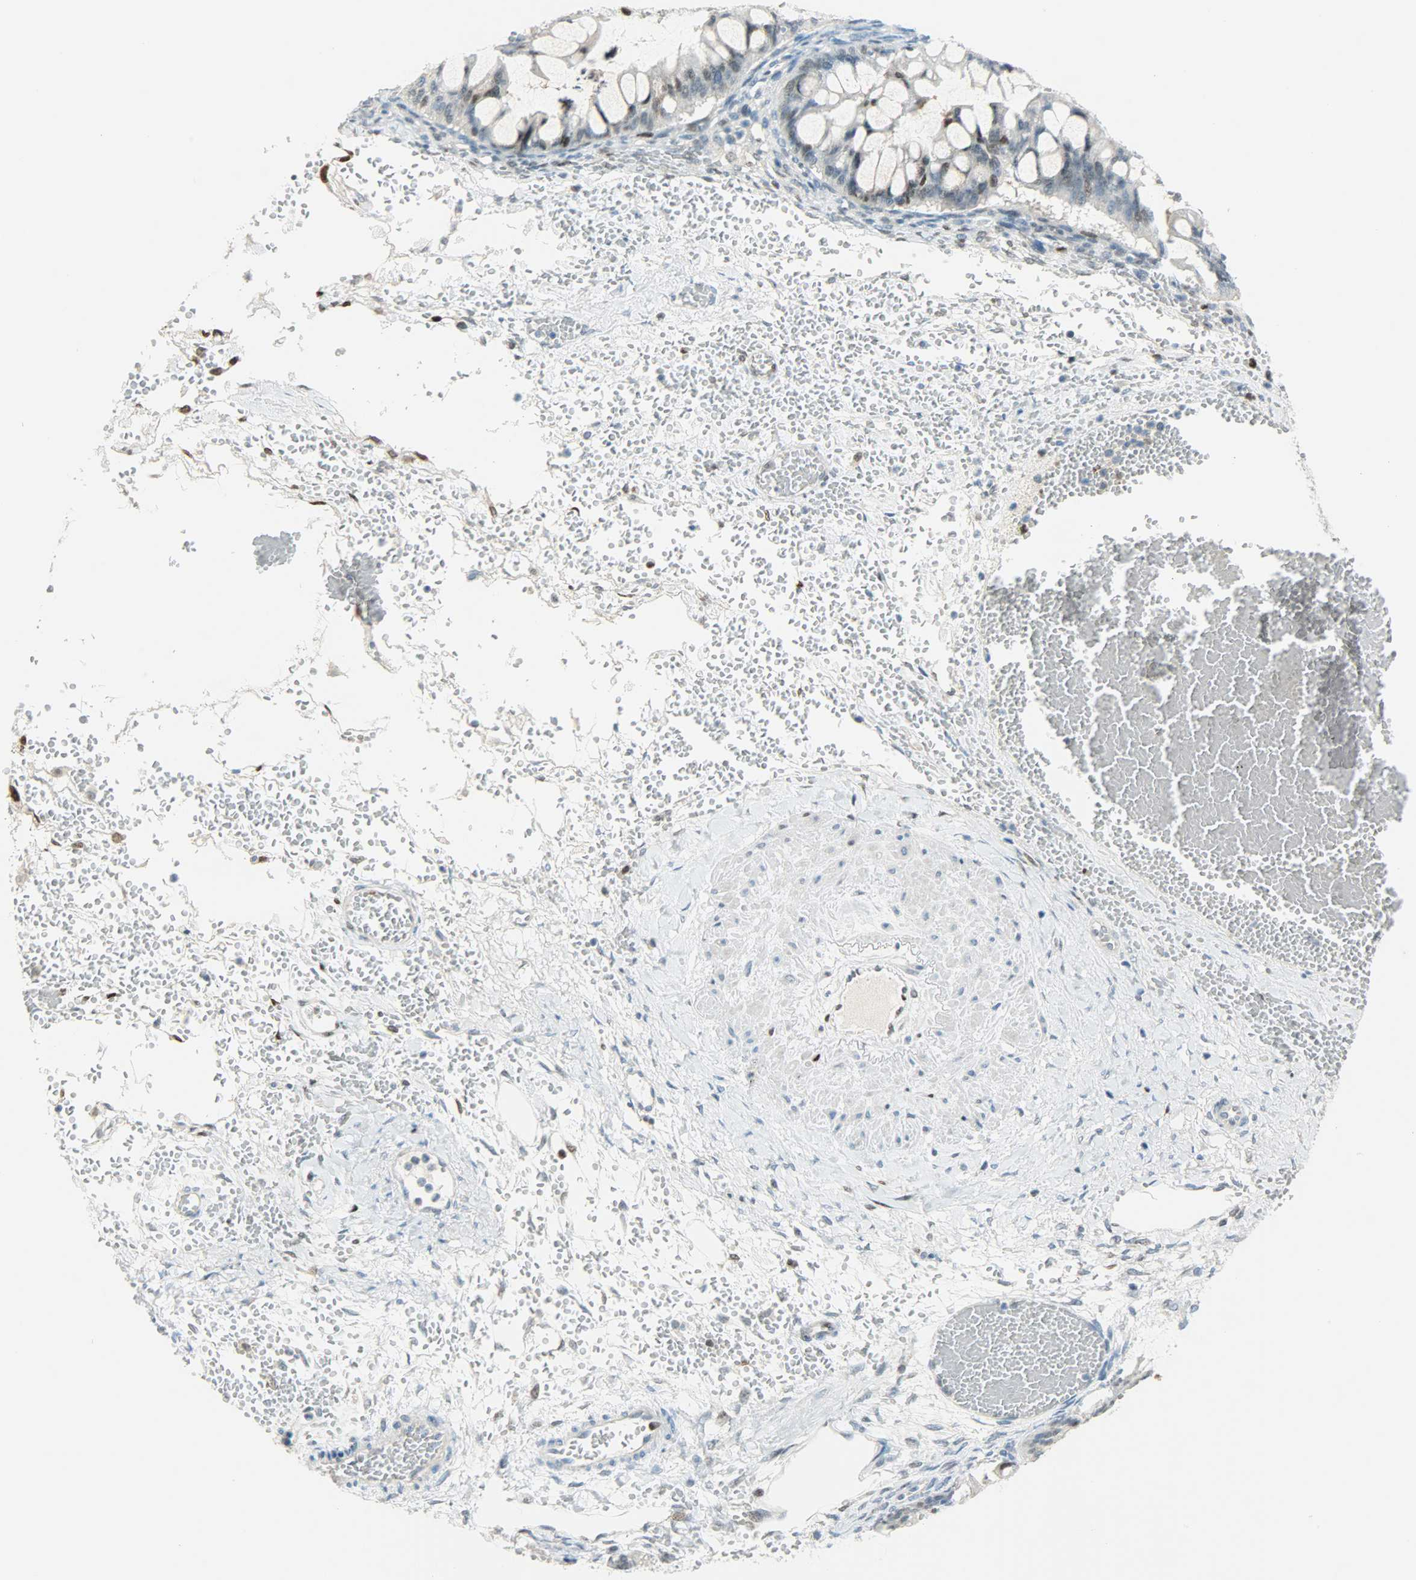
{"staining": {"intensity": "moderate", "quantity": "25%-75%", "location": "nuclear"}, "tissue": "ovarian cancer", "cell_type": "Tumor cells", "image_type": "cancer", "snomed": [{"axis": "morphology", "description": "Cystadenocarcinoma, mucinous, NOS"}, {"axis": "topography", "description": "Ovary"}], "caption": "A medium amount of moderate nuclear staining is identified in approximately 25%-75% of tumor cells in ovarian cancer tissue.", "gene": "JUNB", "patient": {"sex": "female", "age": 73}}